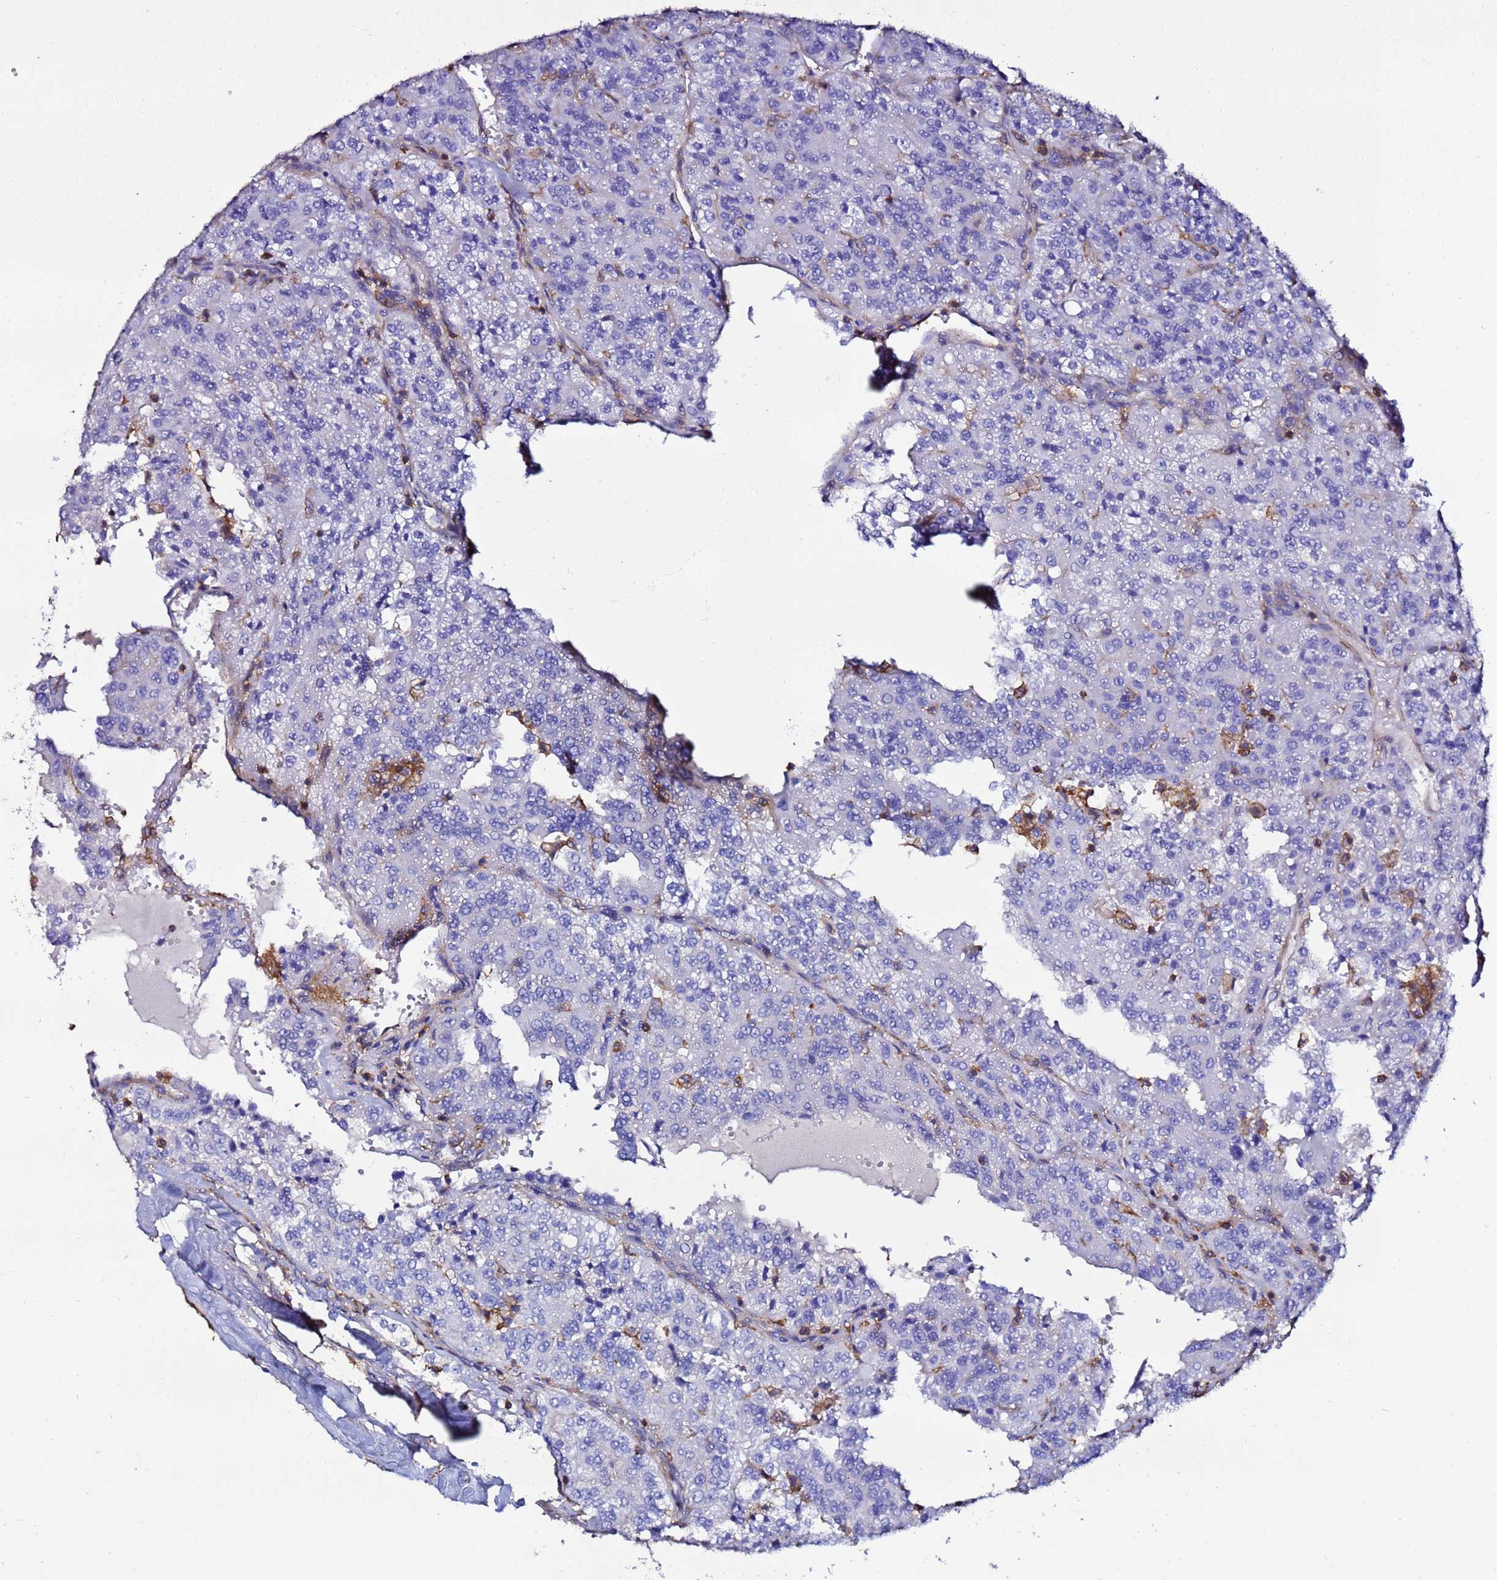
{"staining": {"intensity": "negative", "quantity": "none", "location": "none"}, "tissue": "renal cancer", "cell_type": "Tumor cells", "image_type": "cancer", "snomed": [{"axis": "morphology", "description": "Adenocarcinoma, NOS"}, {"axis": "topography", "description": "Kidney"}], "caption": "Human renal cancer stained for a protein using immunohistochemistry (IHC) displays no positivity in tumor cells.", "gene": "ACTB", "patient": {"sex": "female", "age": 63}}